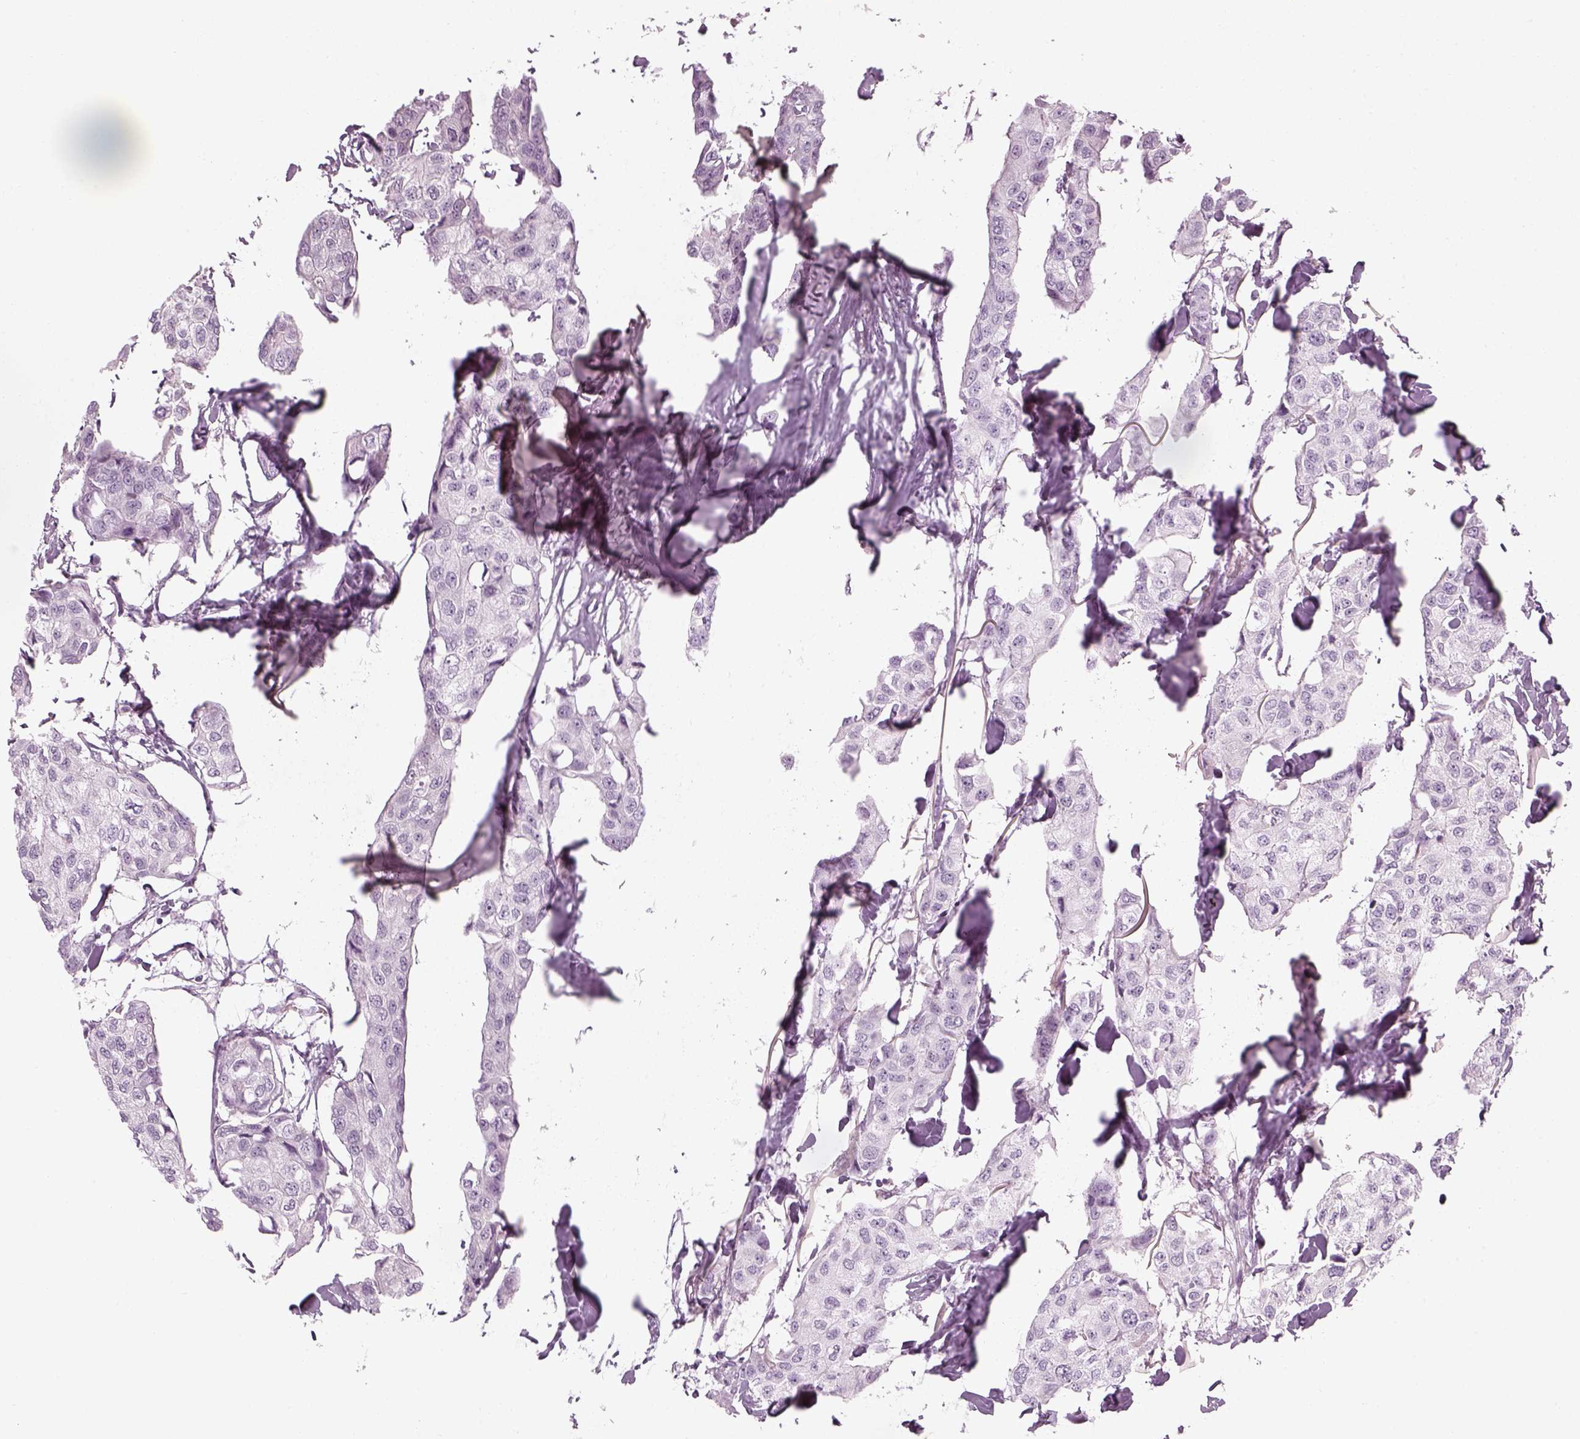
{"staining": {"intensity": "negative", "quantity": "none", "location": "none"}, "tissue": "breast cancer", "cell_type": "Tumor cells", "image_type": "cancer", "snomed": [{"axis": "morphology", "description": "Duct carcinoma"}, {"axis": "topography", "description": "Breast"}], "caption": "A photomicrograph of invasive ductal carcinoma (breast) stained for a protein shows no brown staining in tumor cells.", "gene": "GAS2L2", "patient": {"sex": "female", "age": 80}}